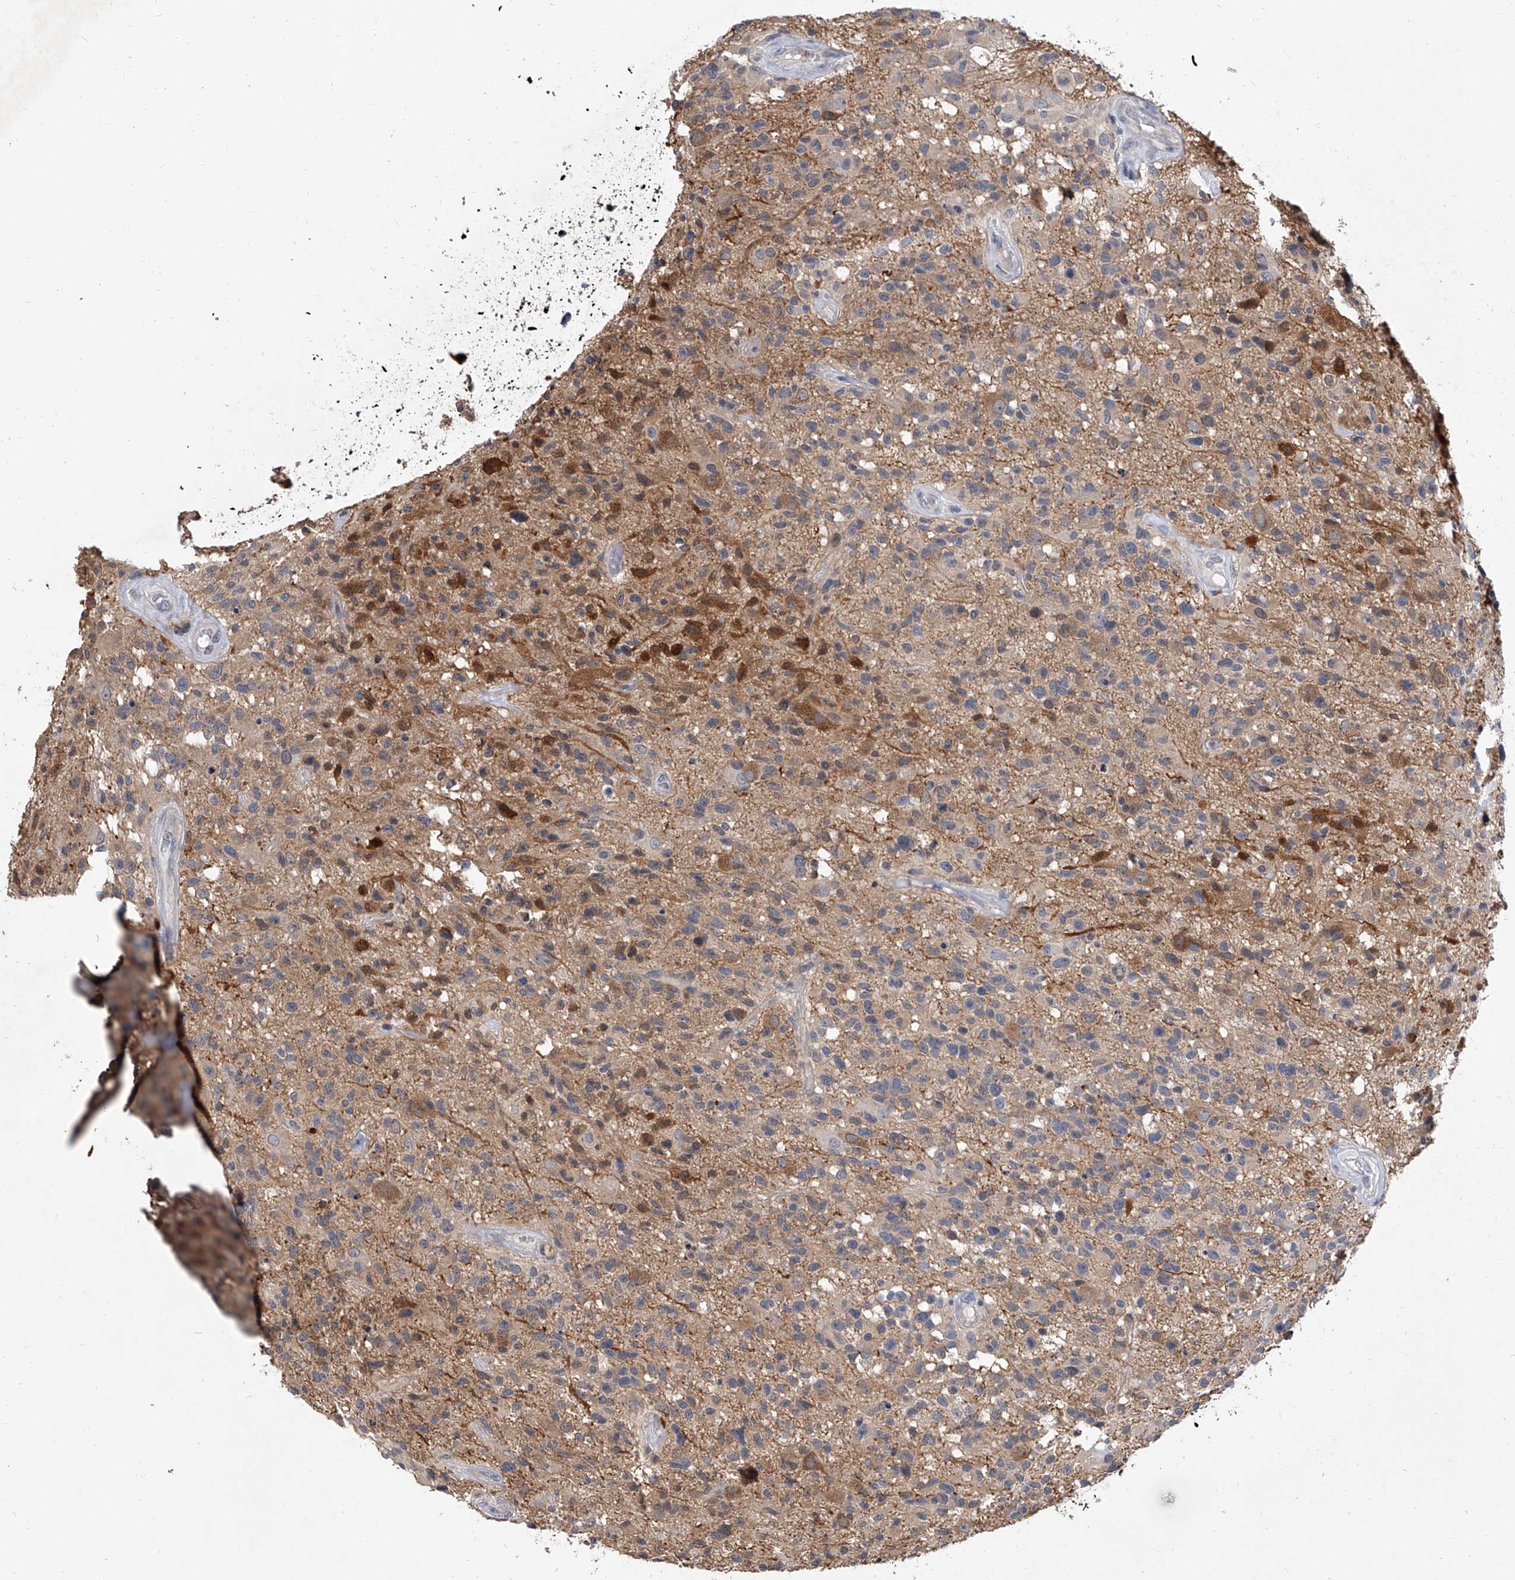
{"staining": {"intensity": "negative", "quantity": "none", "location": "none"}, "tissue": "glioma", "cell_type": "Tumor cells", "image_type": "cancer", "snomed": [{"axis": "morphology", "description": "Glioma, malignant, High grade"}, {"axis": "morphology", "description": "Glioblastoma, NOS"}, {"axis": "topography", "description": "Brain"}], "caption": "A micrograph of human glioma is negative for staining in tumor cells.", "gene": "BHLHE23", "patient": {"sex": "male", "age": 60}}